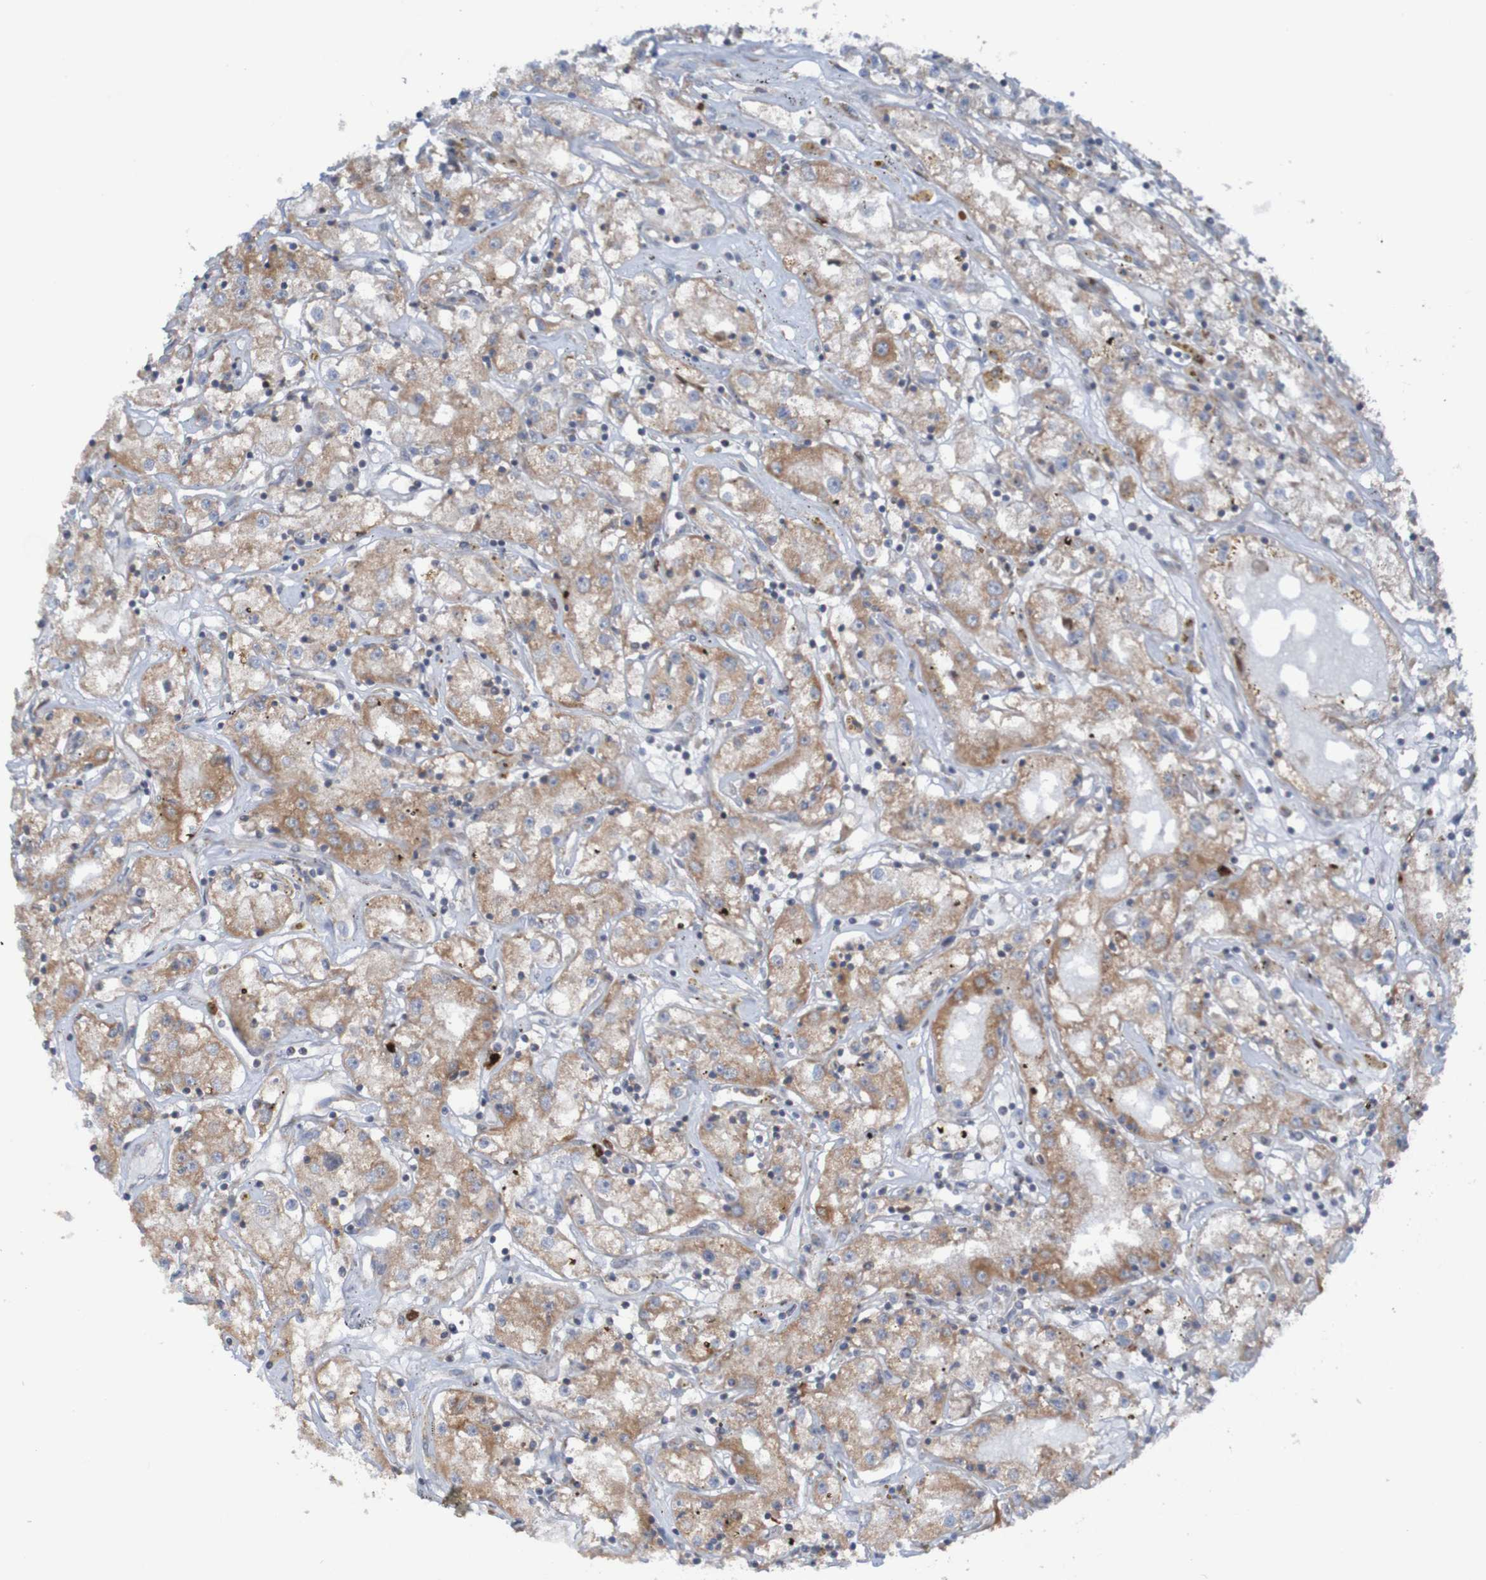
{"staining": {"intensity": "weak", "quantity": ">75%", "location": "cytoplasmic/membranous"}, "tissue": "renal cancer", "cell_type": "Tumor cells", "image_type": "cancer", "snomed": [{"axis": "morphology", "description": "Adenocarcinoma, NOS"}, {"axis": "topography", "description": "Kidney"}], "caption": "Adenocarcinoma (renal) was stained to show a protein in brown. There is low levels of weak cytoplasmic/membranous staining in approximately >75% of tumor cells.", "gene": "PARP4", "patient": {"sex": "male", "age": 56}}